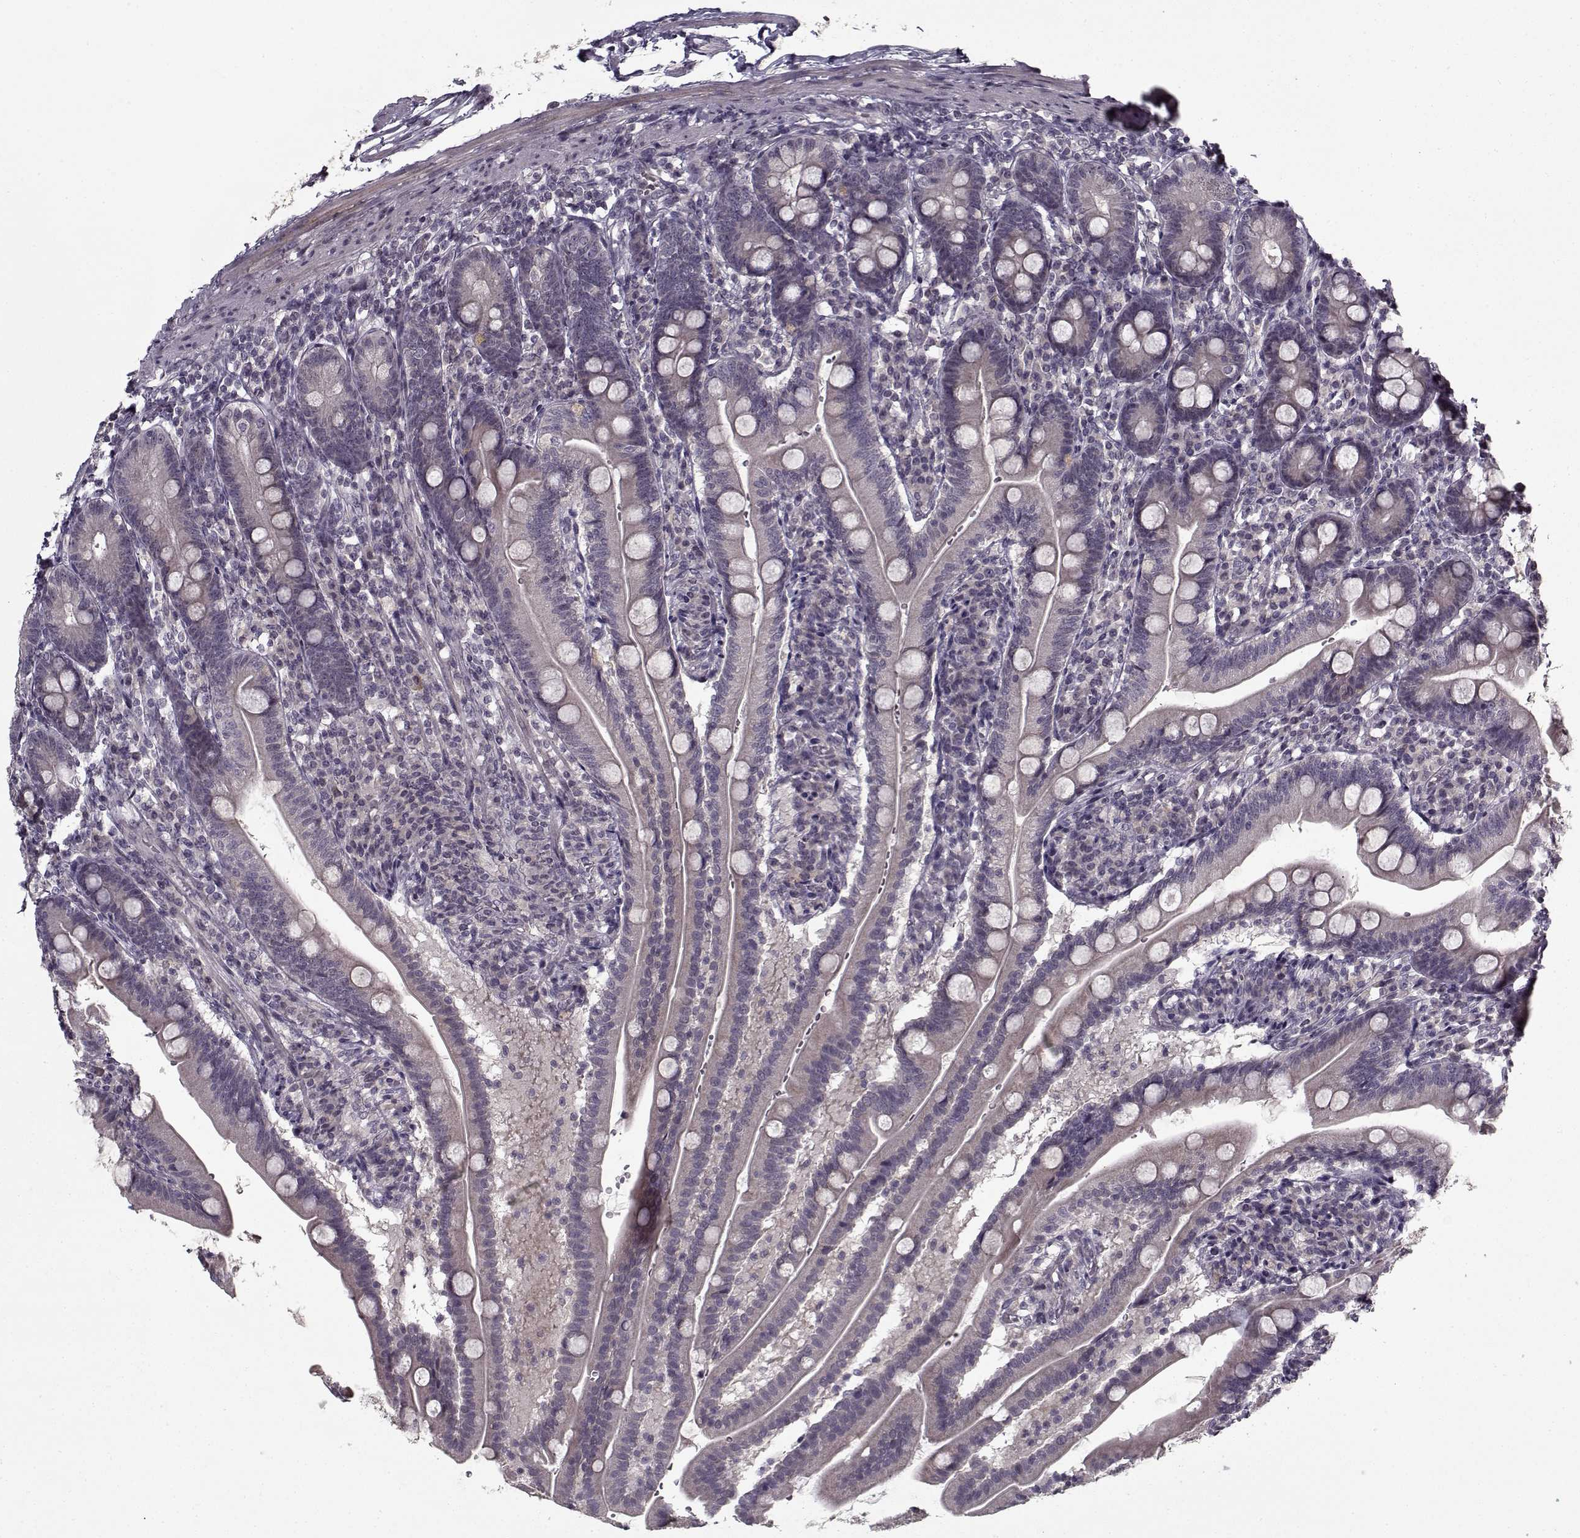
{"staining": {"intensity": "negative", "quantity": "none", "location": "none"}, "tissue": "duodenum", "cell_type": "Glandular cells", "image_type": "normal", "snomed": [{"axis": "morphology", "description": "Normal tissue, NOS"}, {"axis": "topography", "description": "Duodenum"}], "caption": "A high-resolution micrograph shows immunohistochemistry (IHC) staining of unremarkable duodenum, which reveals no significant expression in glandular cells. Brightfield microscopy of immunohistochemistry (IHC) stained with DAB (brown) and hematoxylin (blue), captured at high magnification.", "gene": "LAMA2", "patient": {"sex": "female", "age": 67}}